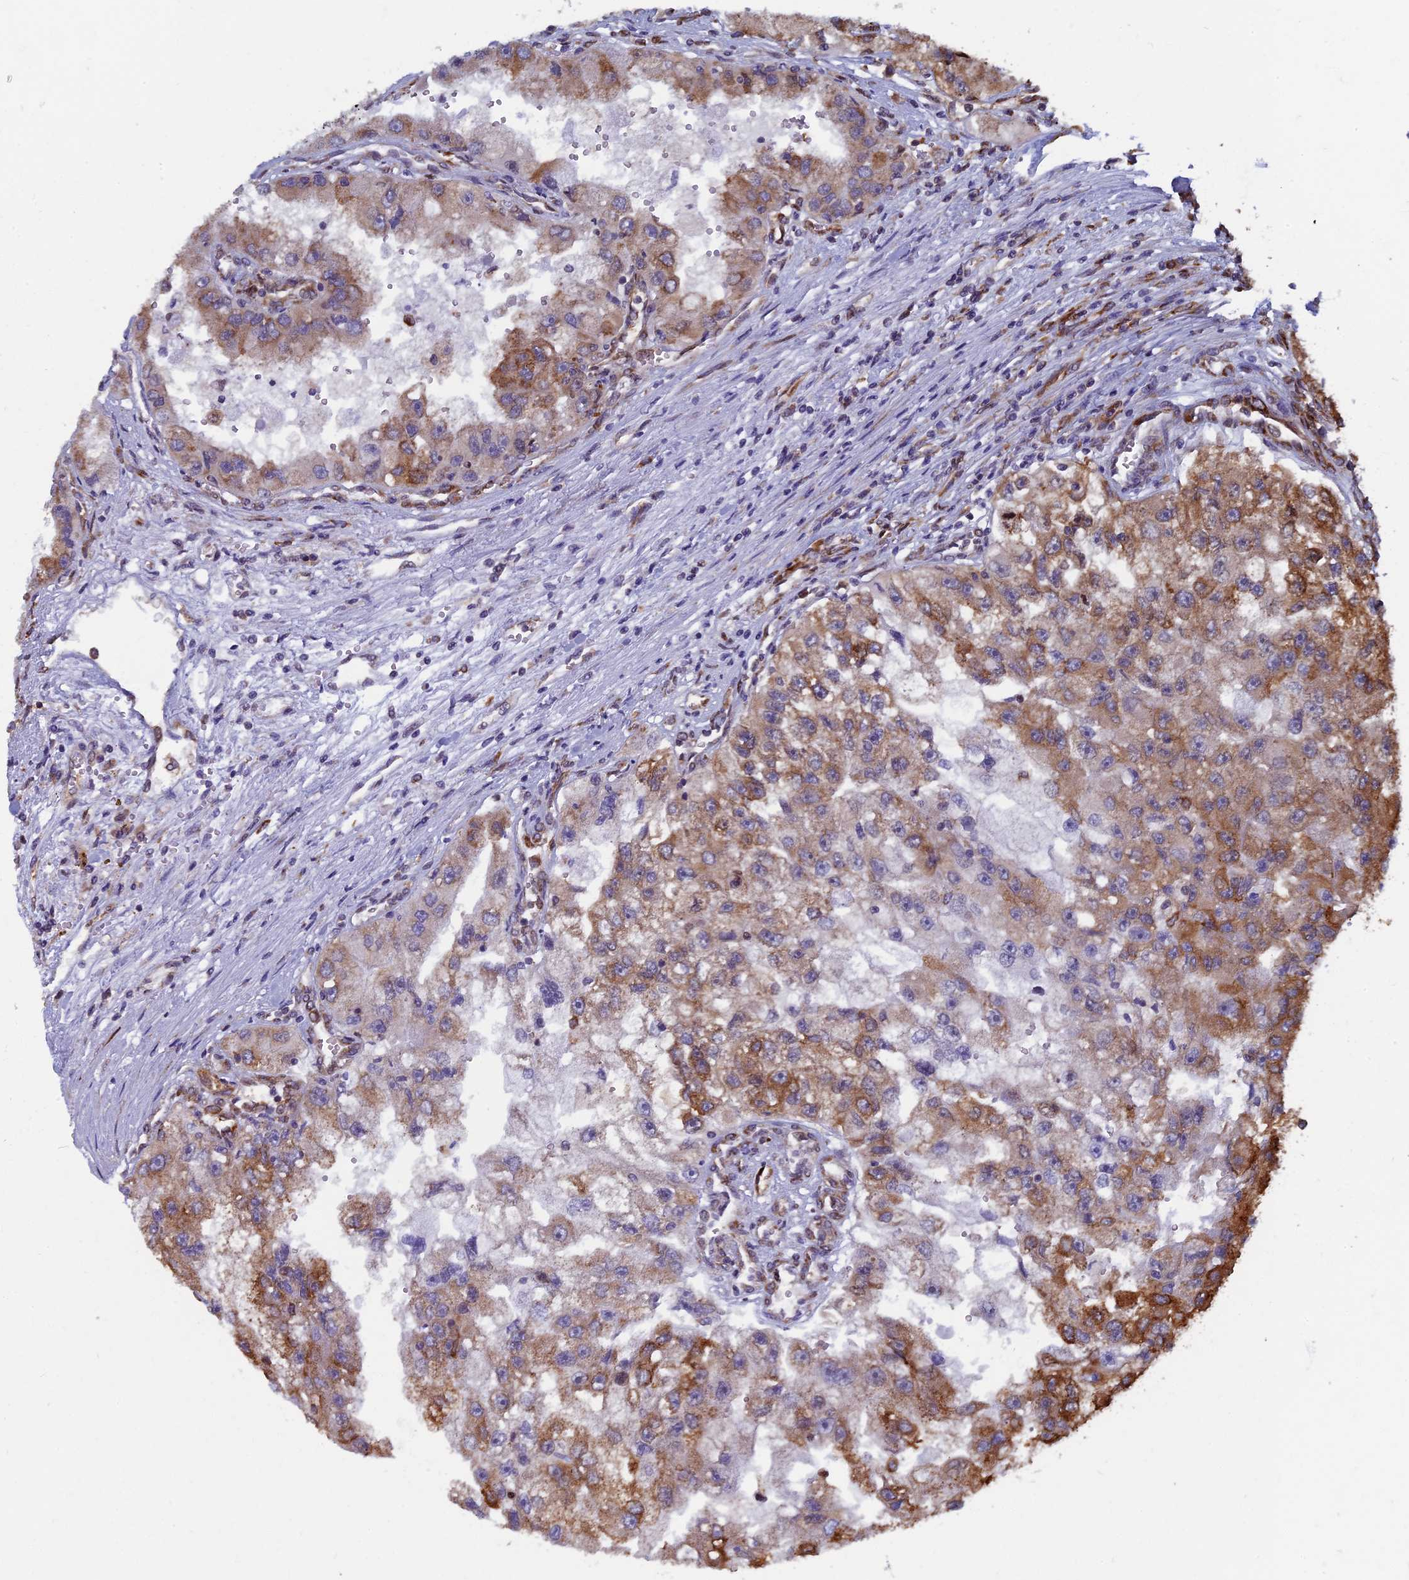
{"staining": {"intensity": "moderate", "quantity": ">75%", "location": "cytoplasmic/membranous"}, "tissue": "renal cancer", "cell_type": "Tumor cells", "image_type": "cancer", "snomed": [{"axis": "morphology", "description": "Adenocarcinoma, NOS"}, {"axis": "topography", "description": "Kidney"}], "caption": "Immunohistochemical staining of human adenocarcinoma (renal) reveals medium levels of moderate cytoplasmic/membranous staining in approximately >75% of tumor cells.", "gene": "YBX1", "patient": {"sex": "male", "age": 63}}